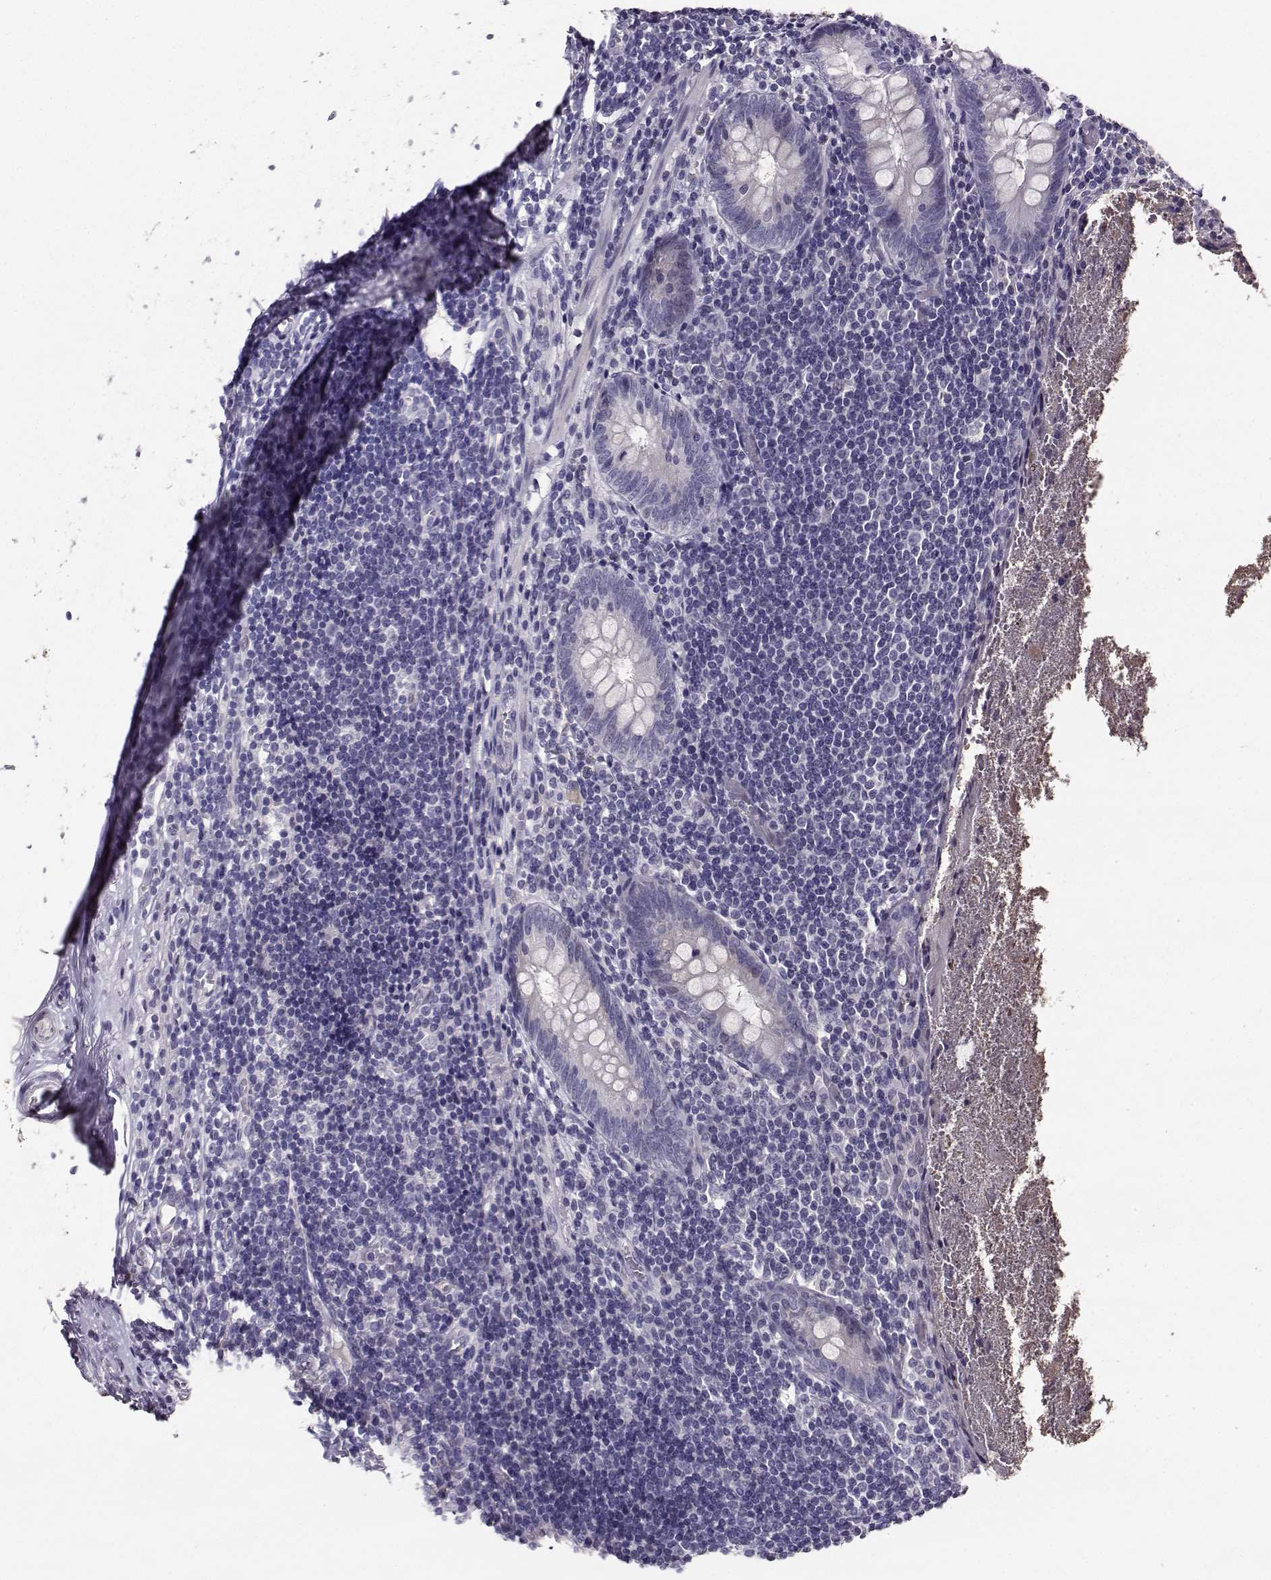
{"staining": {"intensity": "negative", "quantity": "none", "location": "none"}, "tissue": "appendix", "cell_type": "Glandular cells", "image_type": "normal", "snomed": [{"axis": "morphology", "description": "Normal tissue, NOS"}, {"axis": "topography", "description": "Appendix"}], "caption": "DAB (3,3'-diaminobenzidine) immunohistochemical staining of benign appendix demonstrates no significant positivity in glandular cells.", "gene": "CARTPT", "patient": {"sex": "female", "age": 23}}